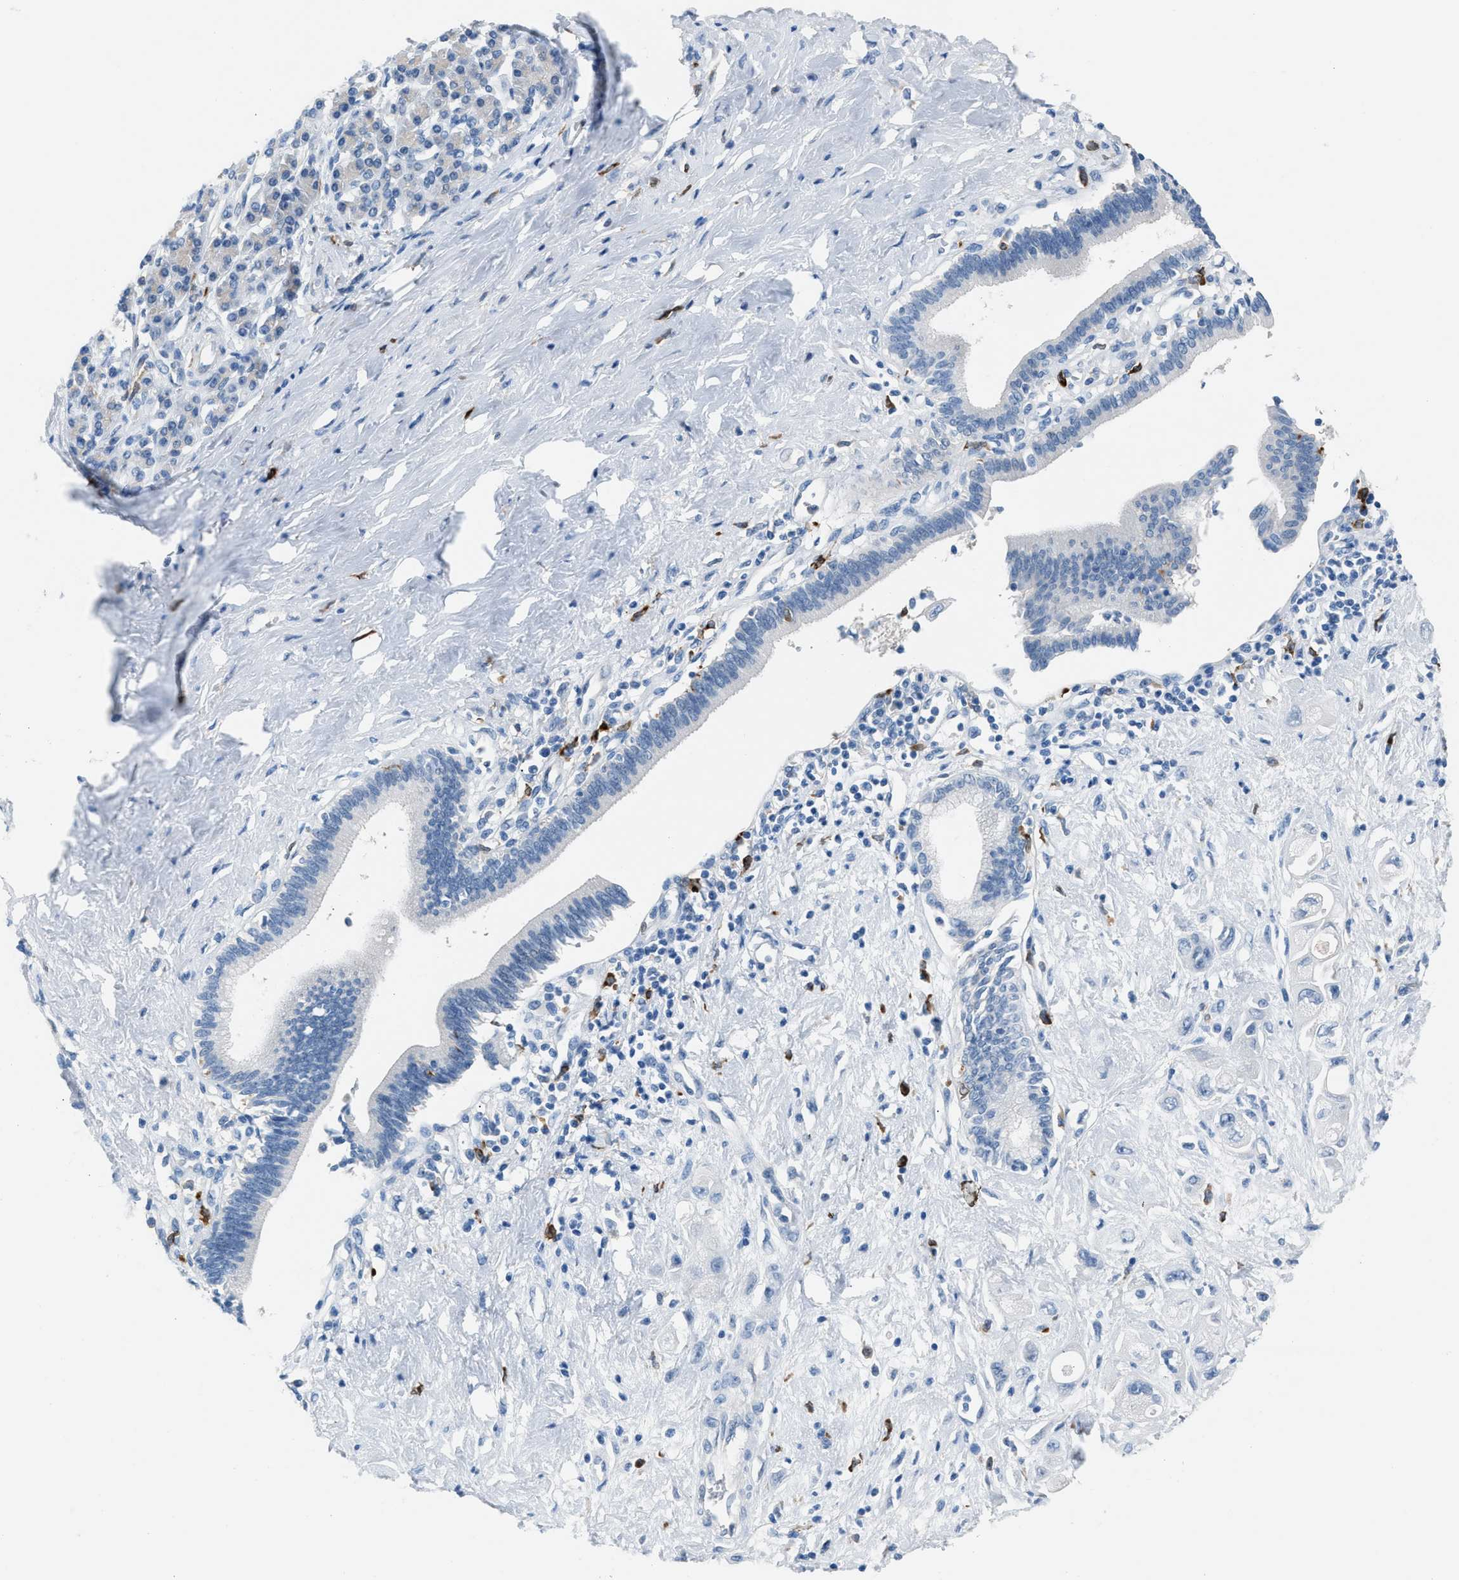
{"staining": {"intensity": "negative", "quantity": "none", "location": "none"}, "tissue": "pancreatic cancer", "cell_type": "Tumor cells", "image_type": "cancer", "snomed": [{"axis": "morphology", "description": "Adenocarcinoma, NOS"}, {"axis": "topography", "description": "Pancreas"}], "caption": "Immunohistochemistry (IHC) image of neoplastic tissue: human pancreatic cancer stained with DAB shows no significant protein staining in tumor cells.", "gene": "CLEC10A", "patient": {"sex": "female", "age": 66}}